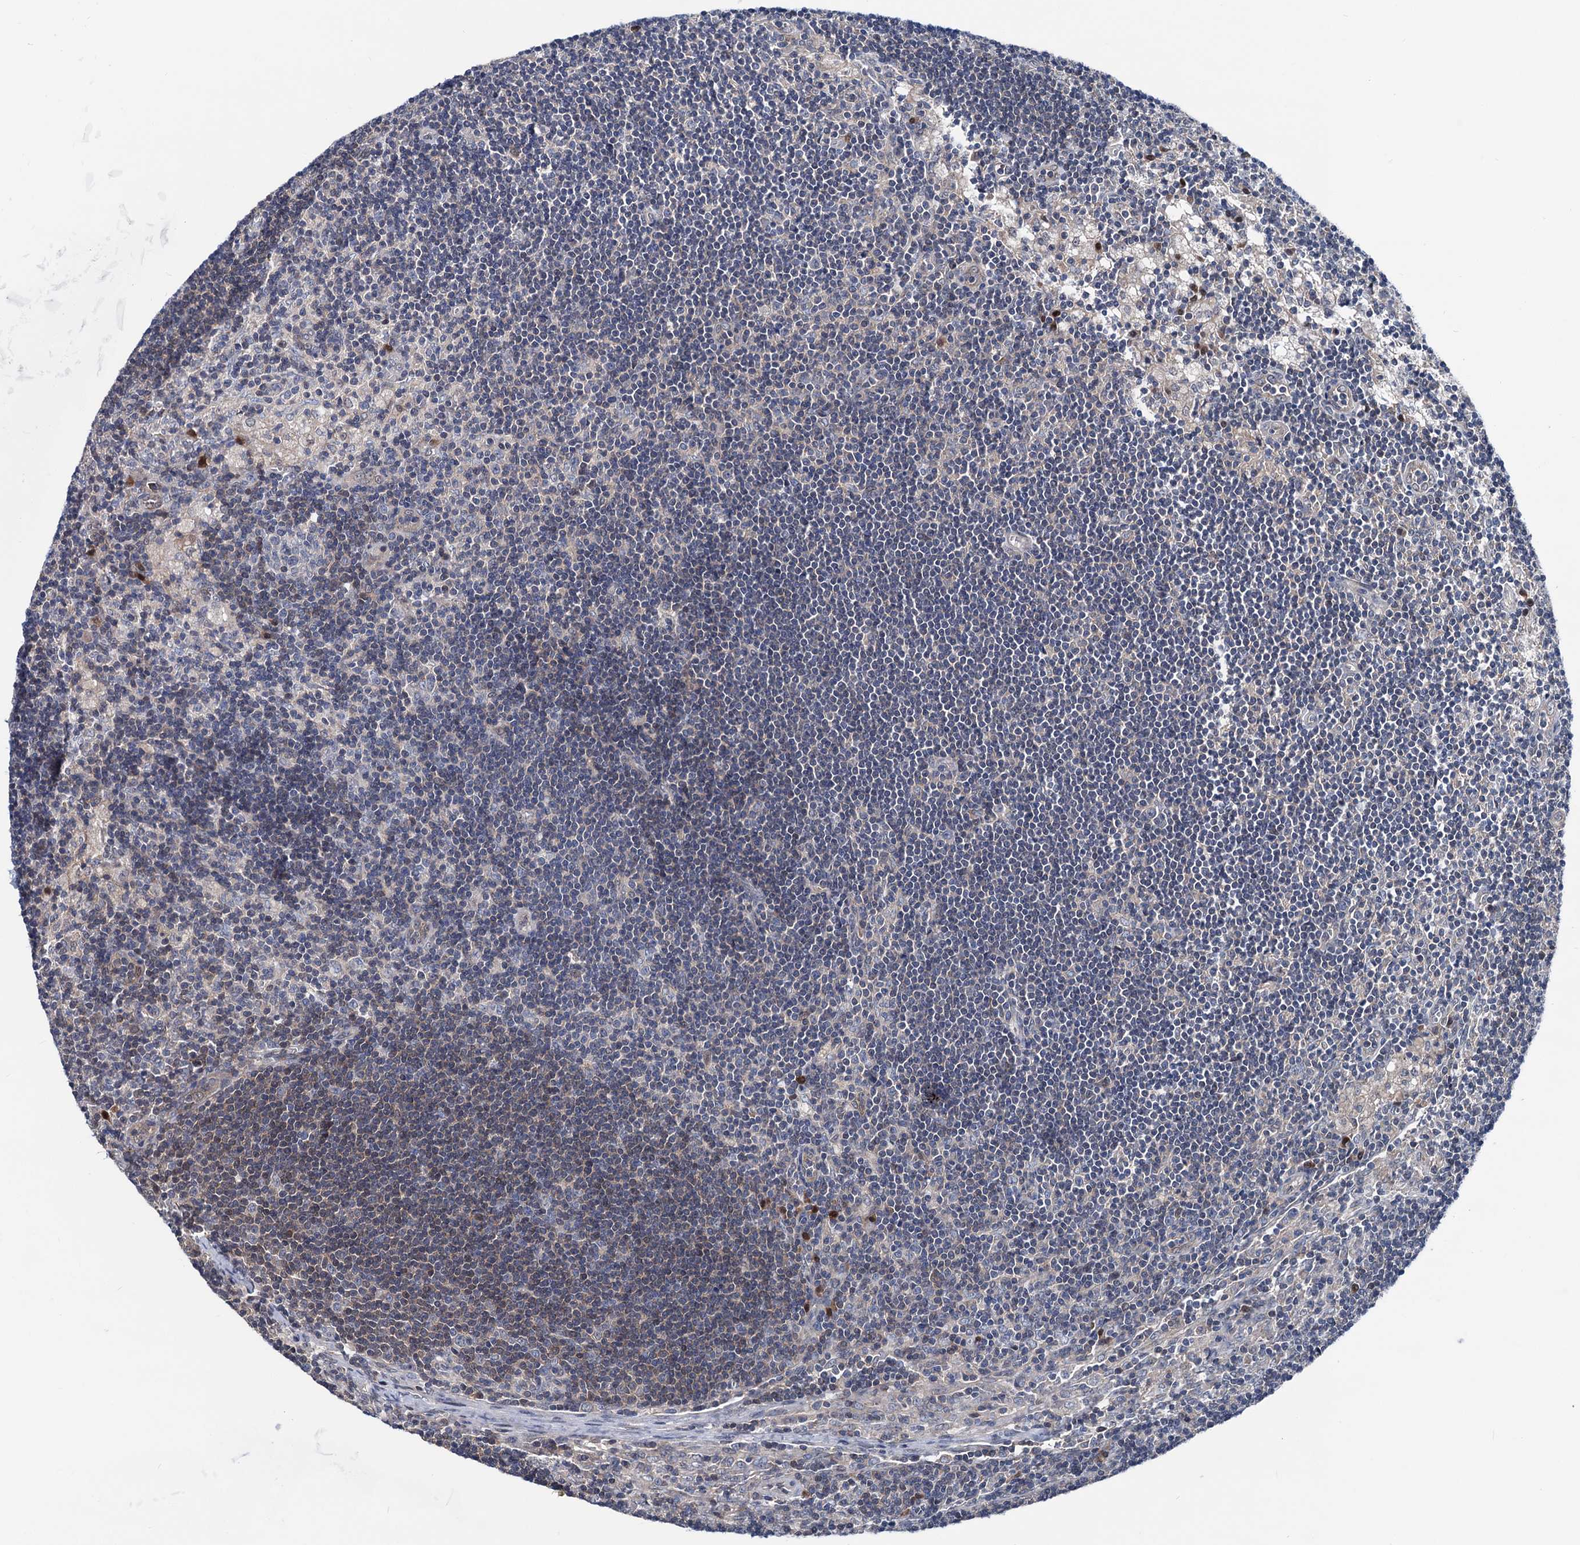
{"staining": {"intensity": "moderate", "quantity": "<25%", "location": "cytoplasmic/membranous"}, "tissue": "lymph node", "cell_type": "Non-germinal center cells", "image_type": "normal", "snomed": [{"axis": "morphology", "description": "Normal tissue, NOS"}, {"axis": "topography", "description": "Lymph node"}], "caption": "IHC (DAB (3,3'-diaminobenzidine)) staining of unremarkable human lymph node exhibits moderate cytoplasmic/membranous protein staining in approximately <25% of non-germinal center cells.", "gene": "GLO1", "patient": {"sex": "male", "age": 24}}